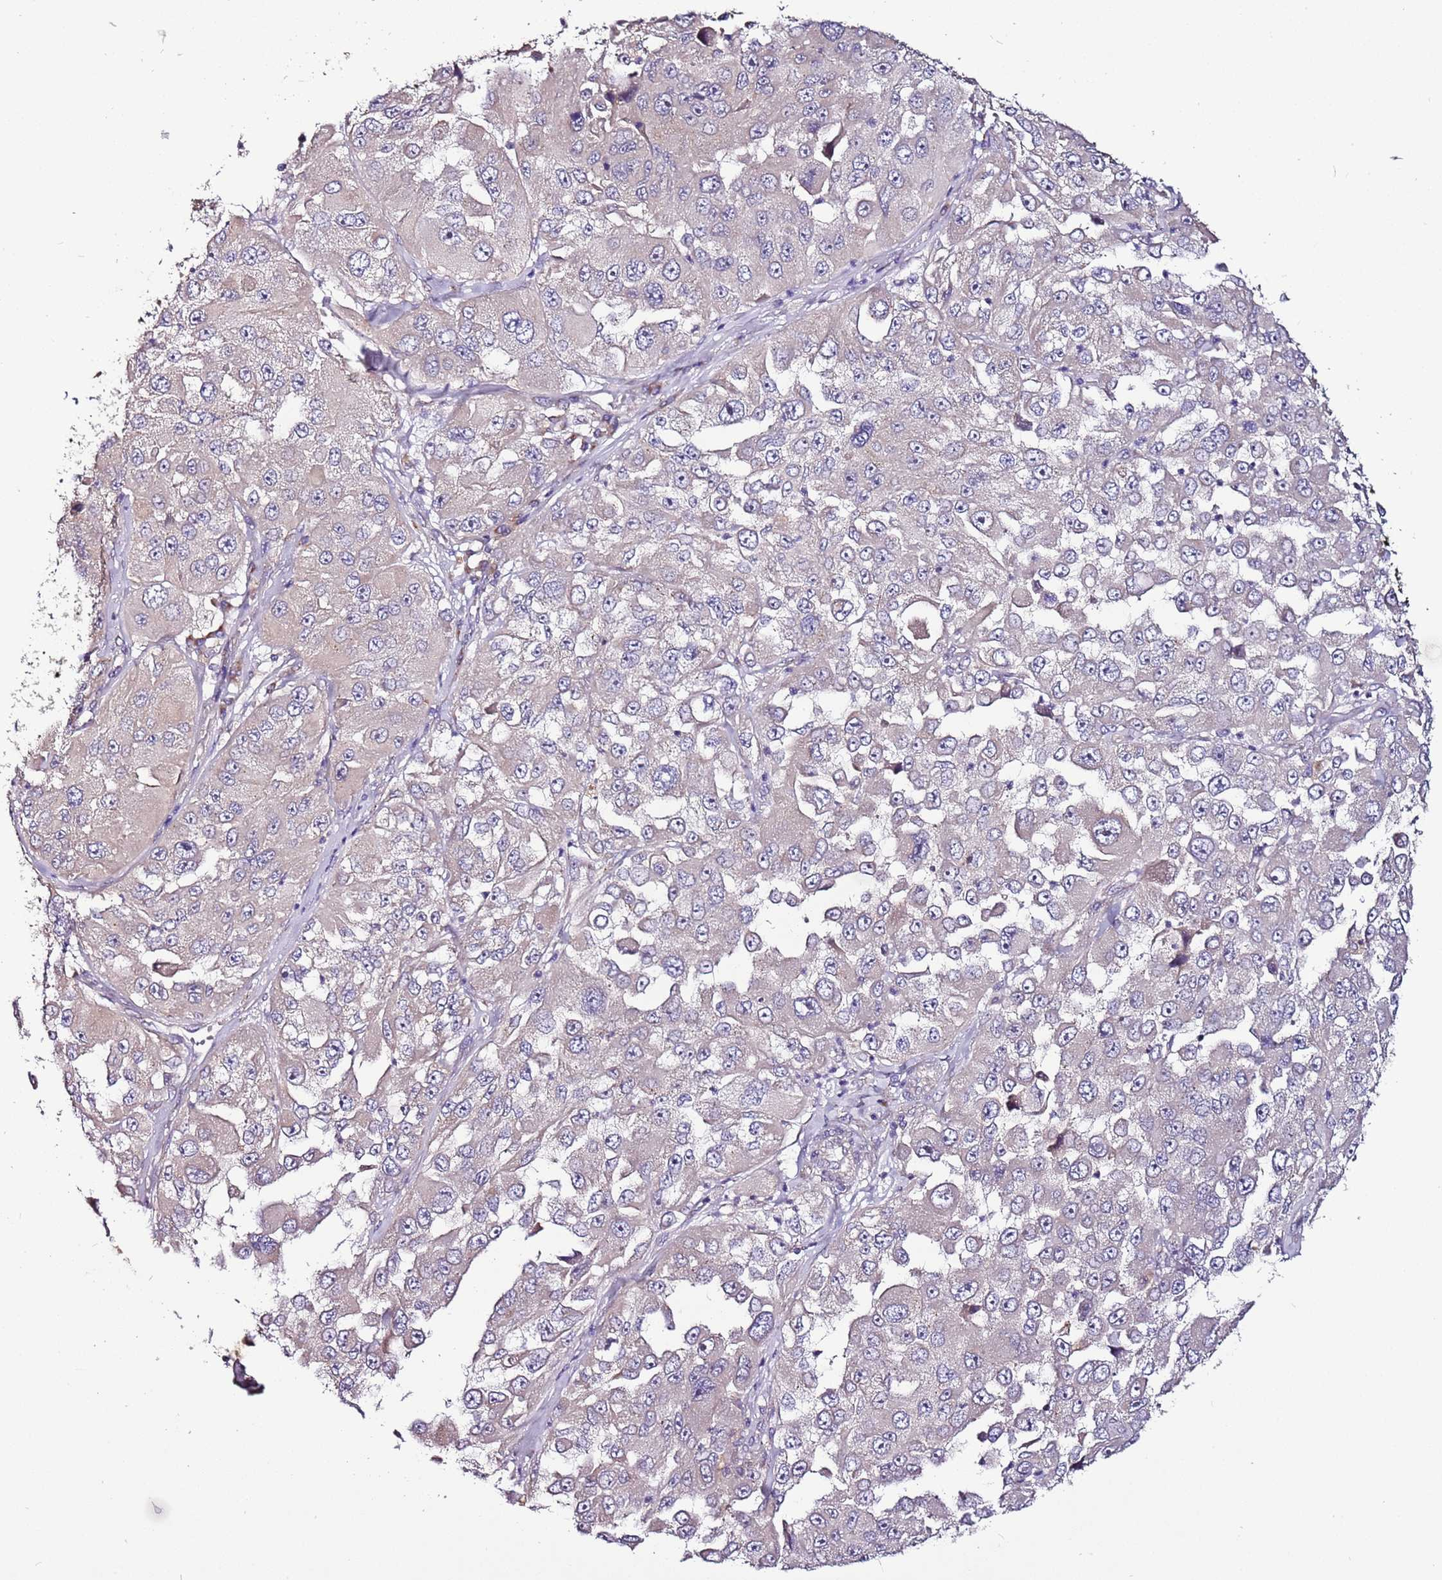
{"staining": {"intensity": "weak", "quantity": "25%-75%", "location": "cytoplasmic/membranous"}, "tissue": "melanoma", "cell_type": "Tumor cells", "image_type": "cancer", "snomed": [{"axis": "morphology", "description": "Malignant melanoma, Metastatic site"}, {"axis": "topography", "description": "Lymph node"}], "caption": "Immunohistochemistry of human melanoma exhibits low levels of weak cytoplasmic/membranous staining in approximately 25%-75% of tumor cells. (DAB (3,3'-diaminobenzidine) = brown stain, brightfield microscopy at high magnification).", "gene": "FAM20A", "patient": {"sex": "male", "age": 62}}